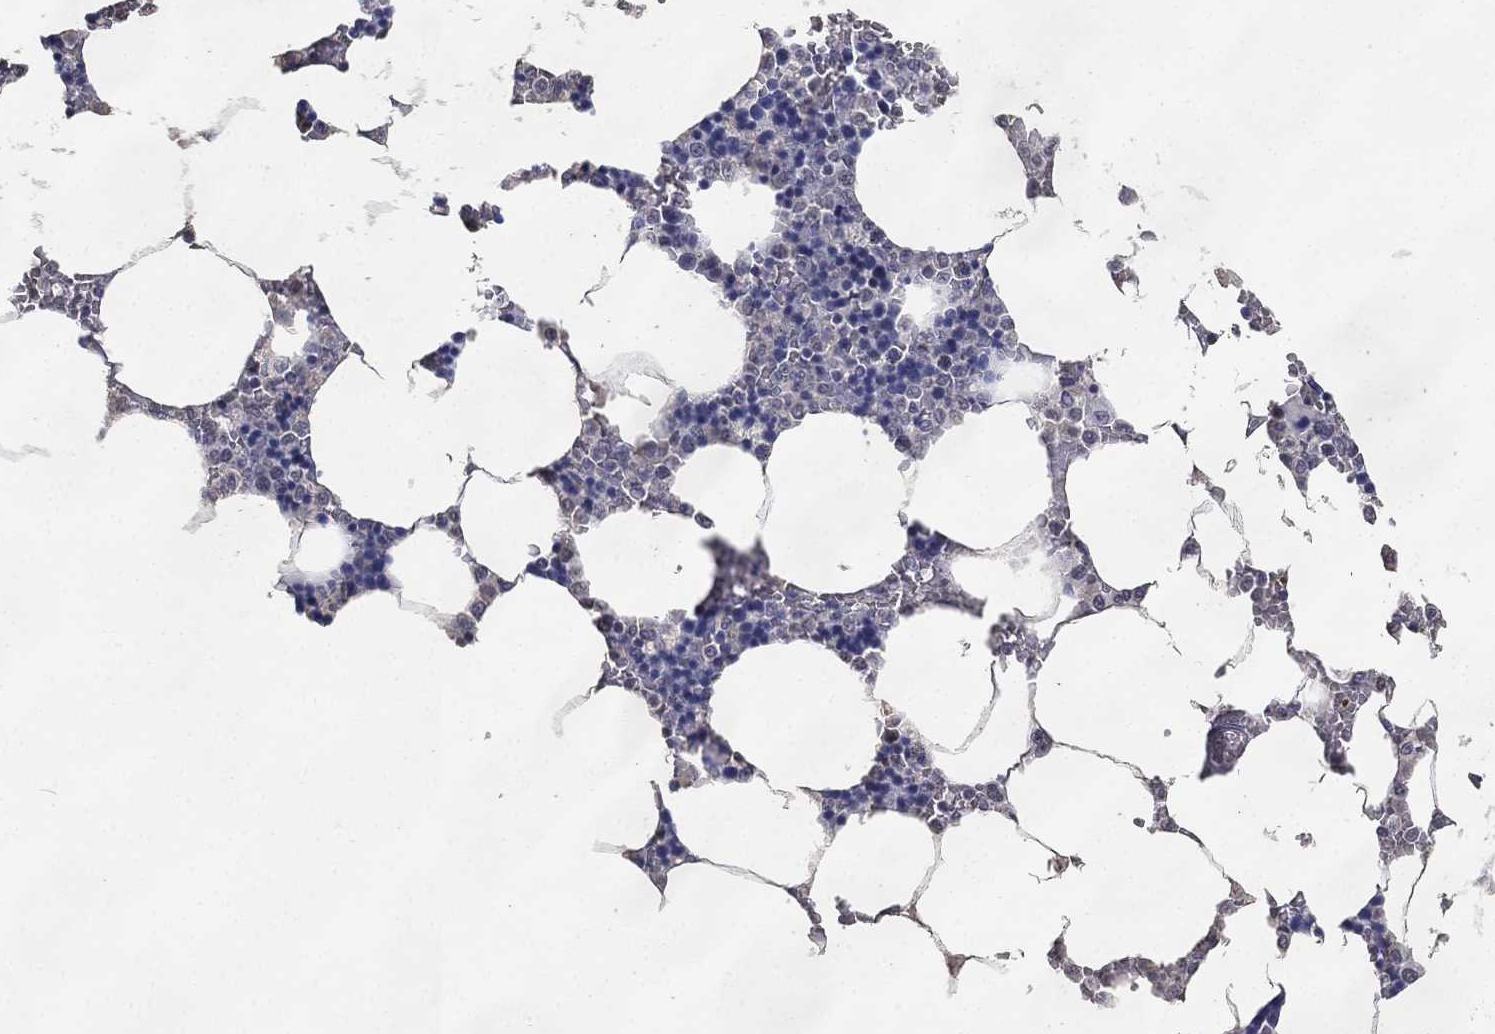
{"staining": {"intensity": "negative", "quantity": "none", "location": "none"}, "tissue": "bone marrow", "cell_type": "Hematopoietic cells", "image_type": "normal", "snomed": [{"axis": "morphology", "description": "Normal tissue, NOS"}, {"axis": "topography", "description": "Bone marrow"}], "caption": "Hematopoietic cells are negative for protein expression in normal human bone marrow. (DAB (3,3'-diaminobenzidine) IHC visualized using brightfield microscopy, high magnification).", "gene": "DSG1", "patient": {"sex": "male", "age": 63}}